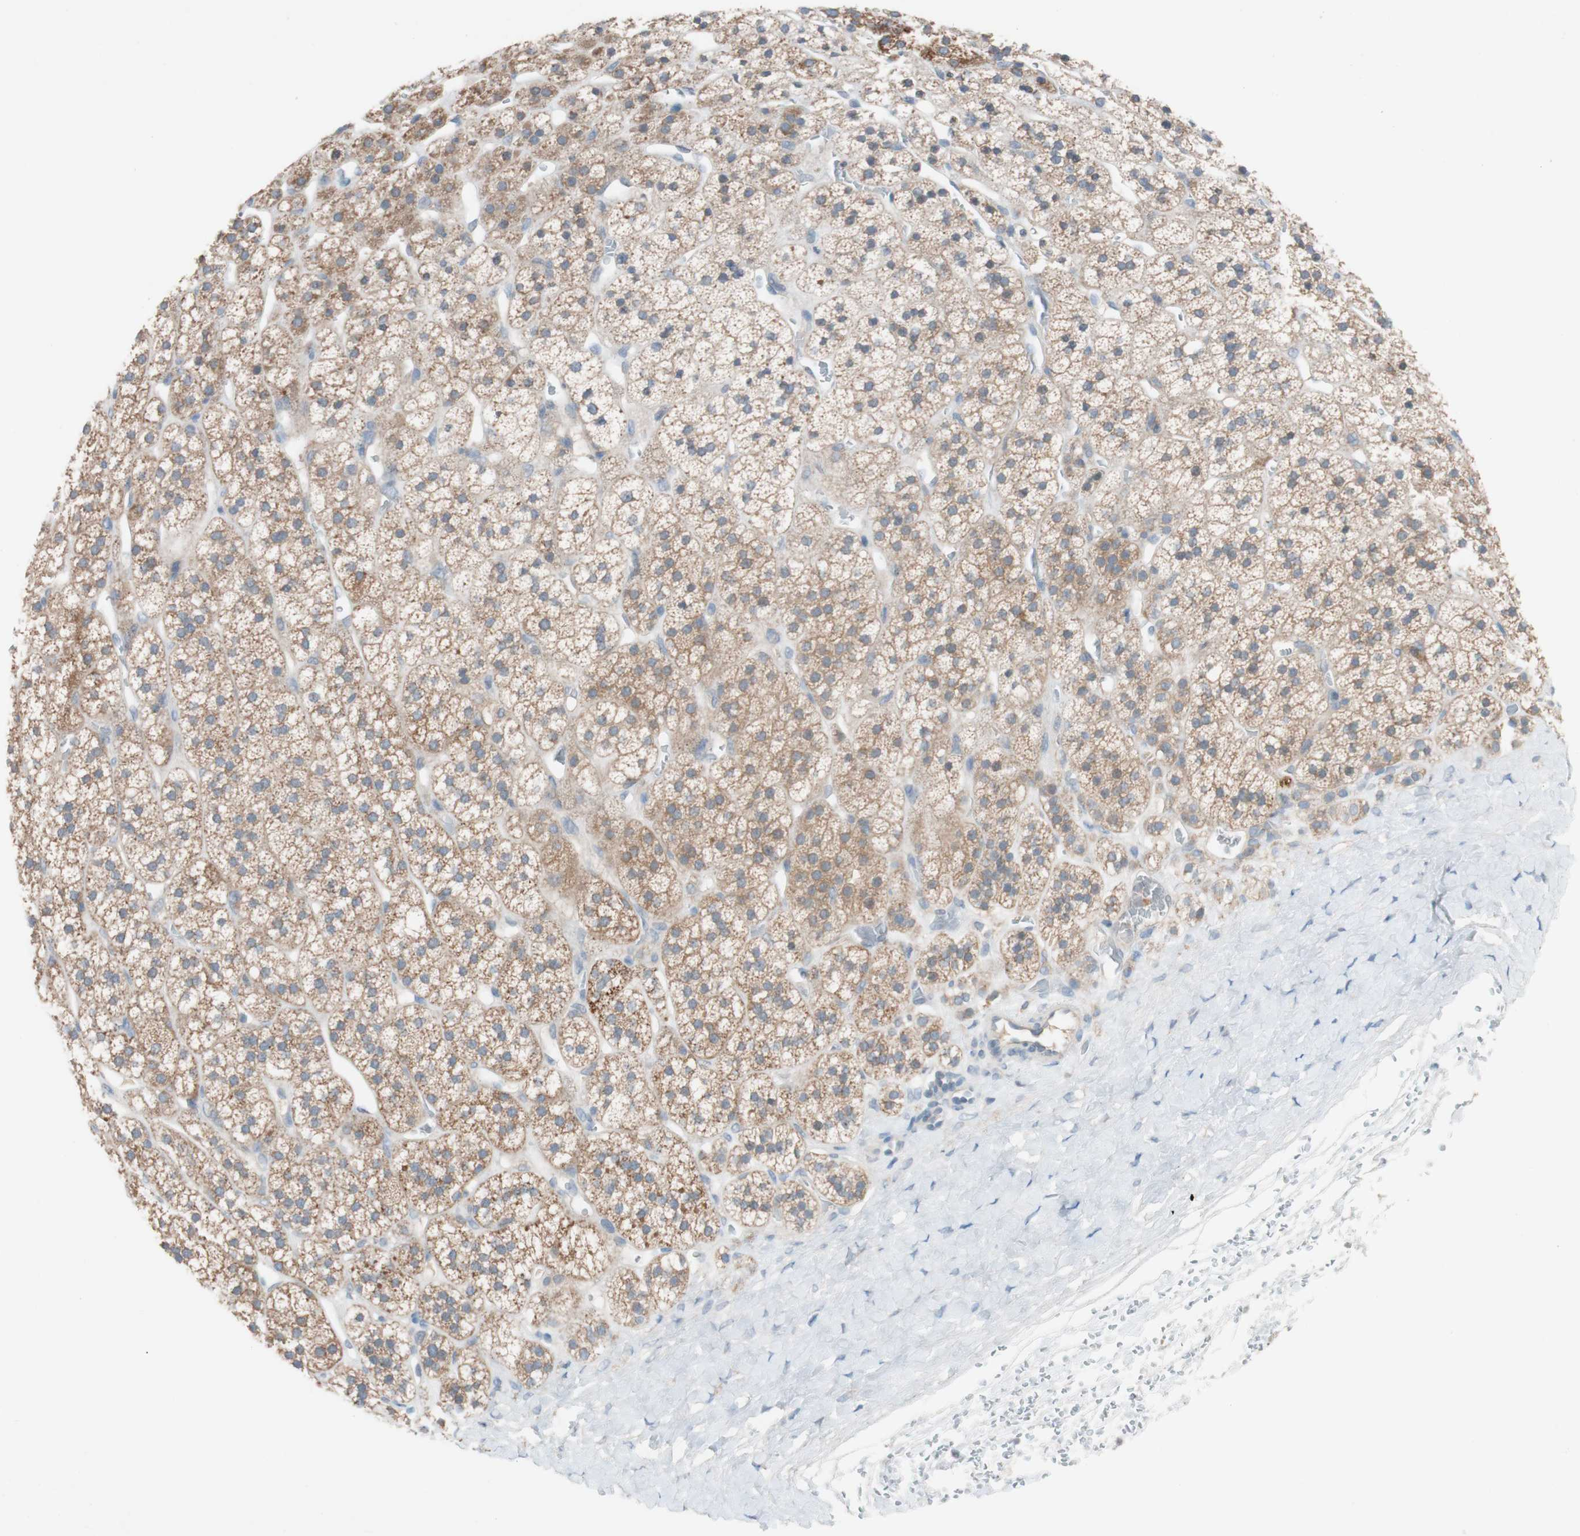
{"staining": {"intensity": "moderate", "quantity": ">75%", "location": "cytoplasmic/membranous"}, "tissue": "adrenal gland", "cell_type": "Glandular cells", "image_type": "normal", "snomed": [{"axis": "morphology", "description": "Normal tissue, NOS"}, {"axis": "topography", "description": "Adrenal gland"}], "caption": "A high-resolution photomicrograph shows immunohistochemistry staining of unremarkable adrenal gland, which shows moderate cytoplasmic/membranous expression in approximately >75% of glandular cells. The staining is performed using DAB brown chromogen to label protein expression. The nuclei are counter-stained blue using hematoxylin.", "gene": "PEX2", "patient": {"sex": "male", "age": 56}}